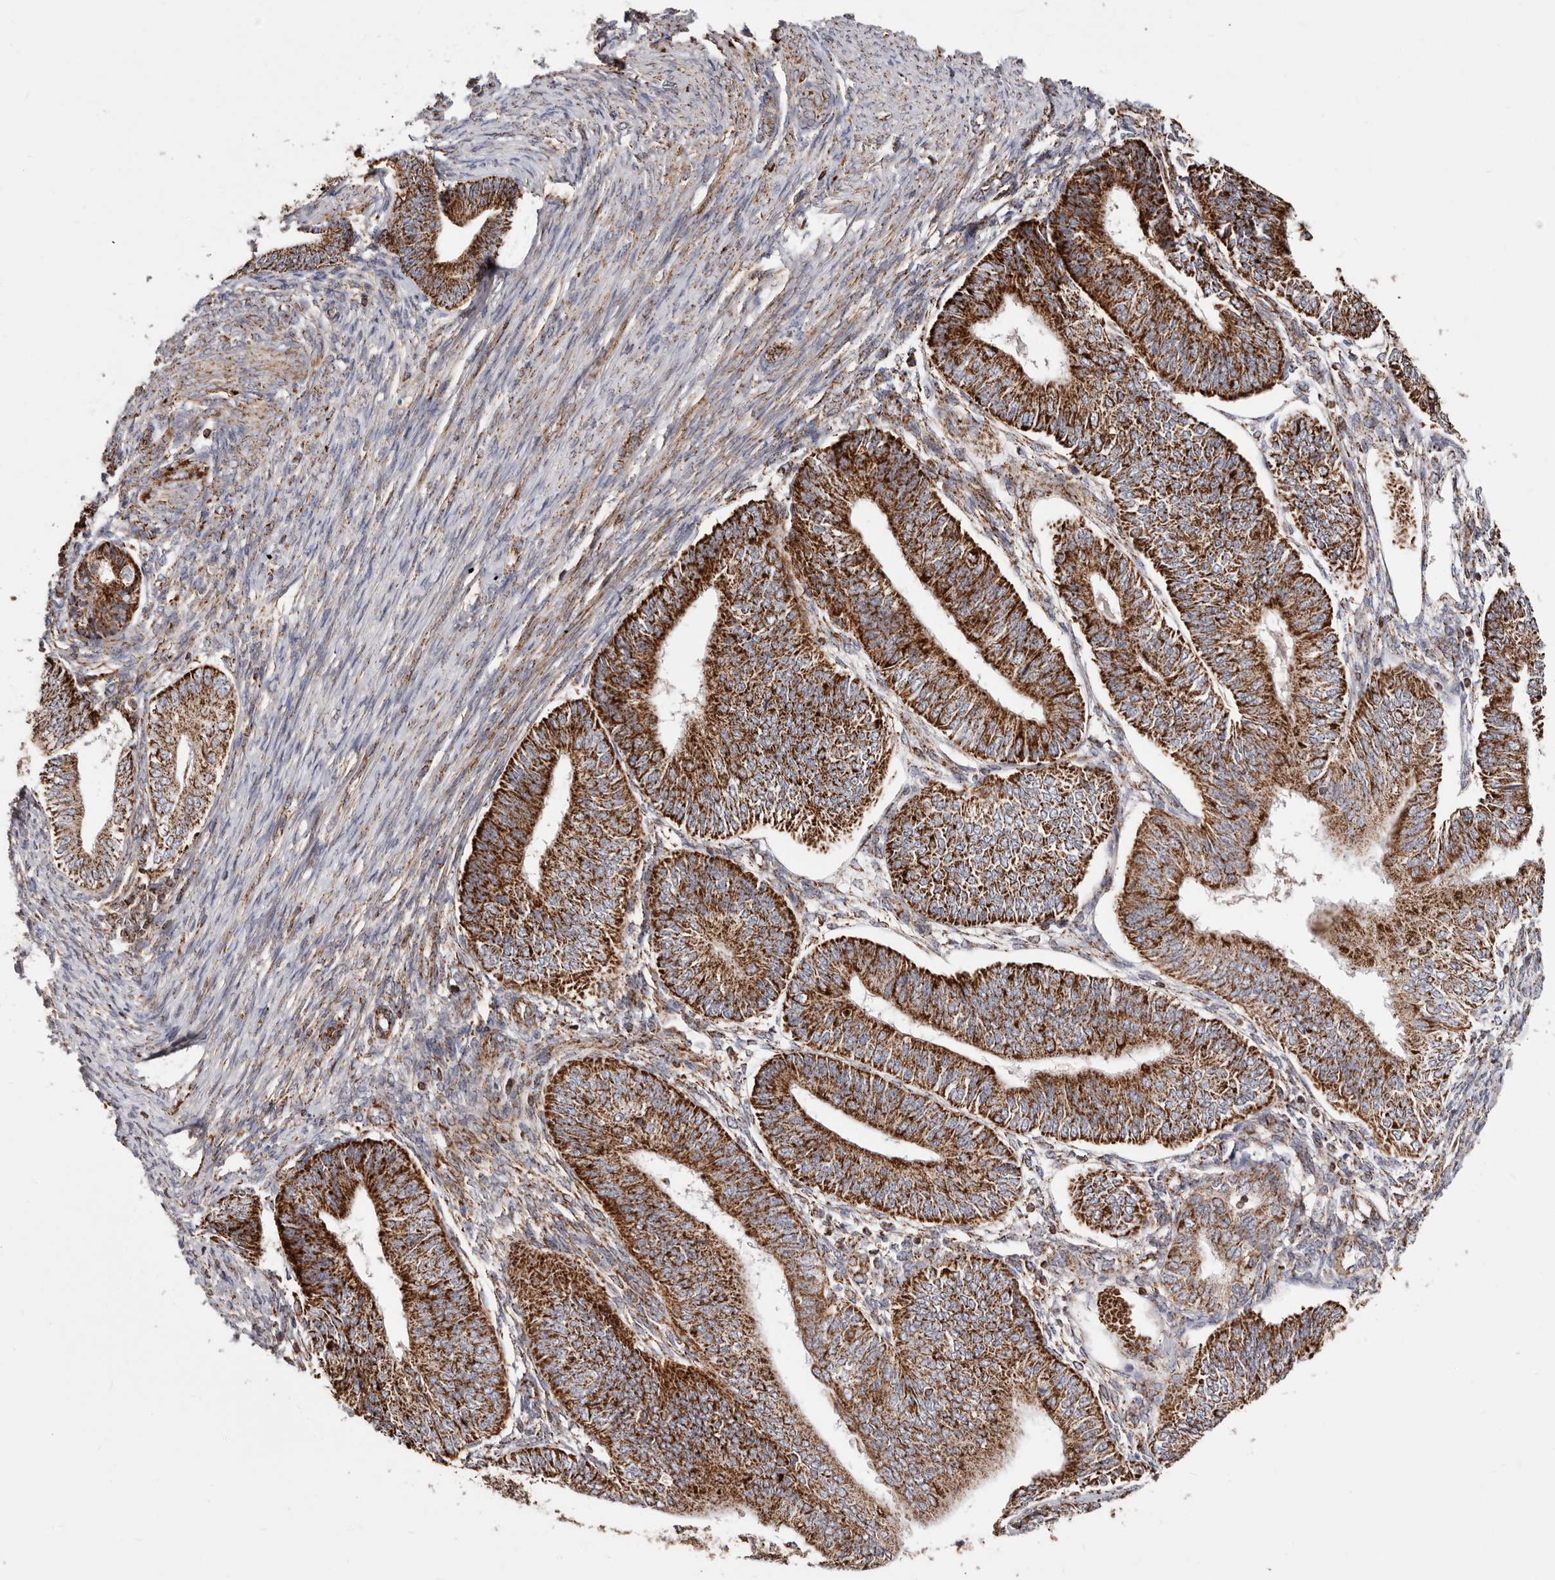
{"staining": {"intensity": "strong", "quantity": ">75%", "location": "cytoplasmic/membranous"}, "tissue": "endometrial cancer", "cell_type": "Tumor cells", "image_type": "cancer", "snomed": [{"axis": "morphology", "description": "Adenocarcinoma, NOS"}, {"axis": "topography", "description": "Endometrium"}], "caption": "Endometrial adenocarcinoma stained with a protein marker reveals strong staining in tumor cells.", "gene": "PRKACB", "patient": {"sex": "female", "age": 58}}